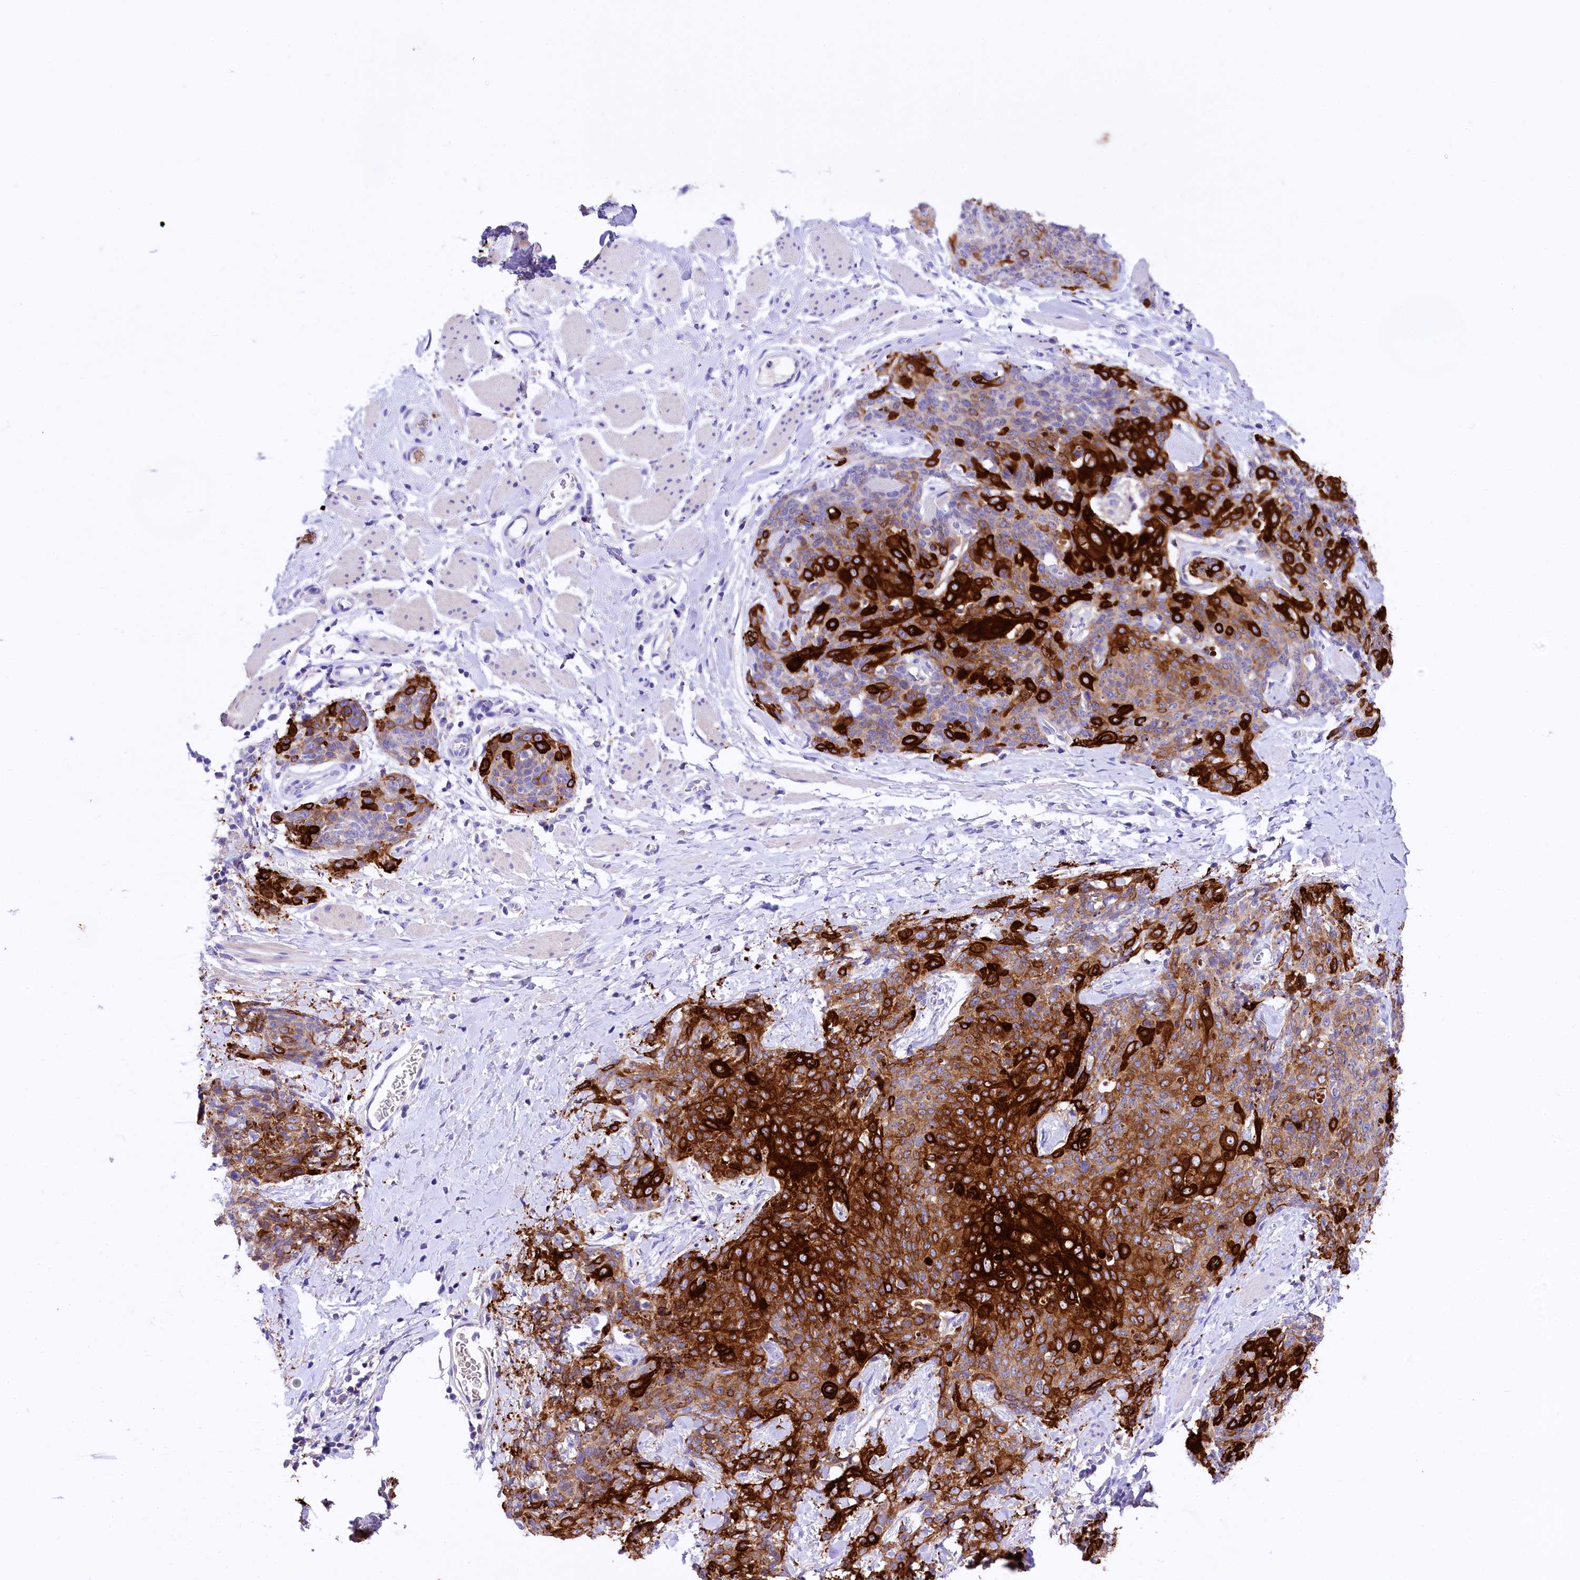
{"staining": {"intensity": "strong", "quantity": ">75%", "location": "cytoplasmic/membranous"}, "tissue": "skin cancer", "cell_type": "Tumor cells", "image_type": "cancer", "snomed": [{"axis": "morphology", "description": "Squamous cell carcinoma, NOS"}, {"axis": "topography", "description": "Skin"}, {"axis": "topography", "description": "Vulva"}], "caption": "The micrograph shows a brown stain indicating the presence of a protein in the cytoplasmic/membranous of tumor cells in skin cancer.", "gene": "A2ML1", "patient": {"sex": "female", "age": 85}}